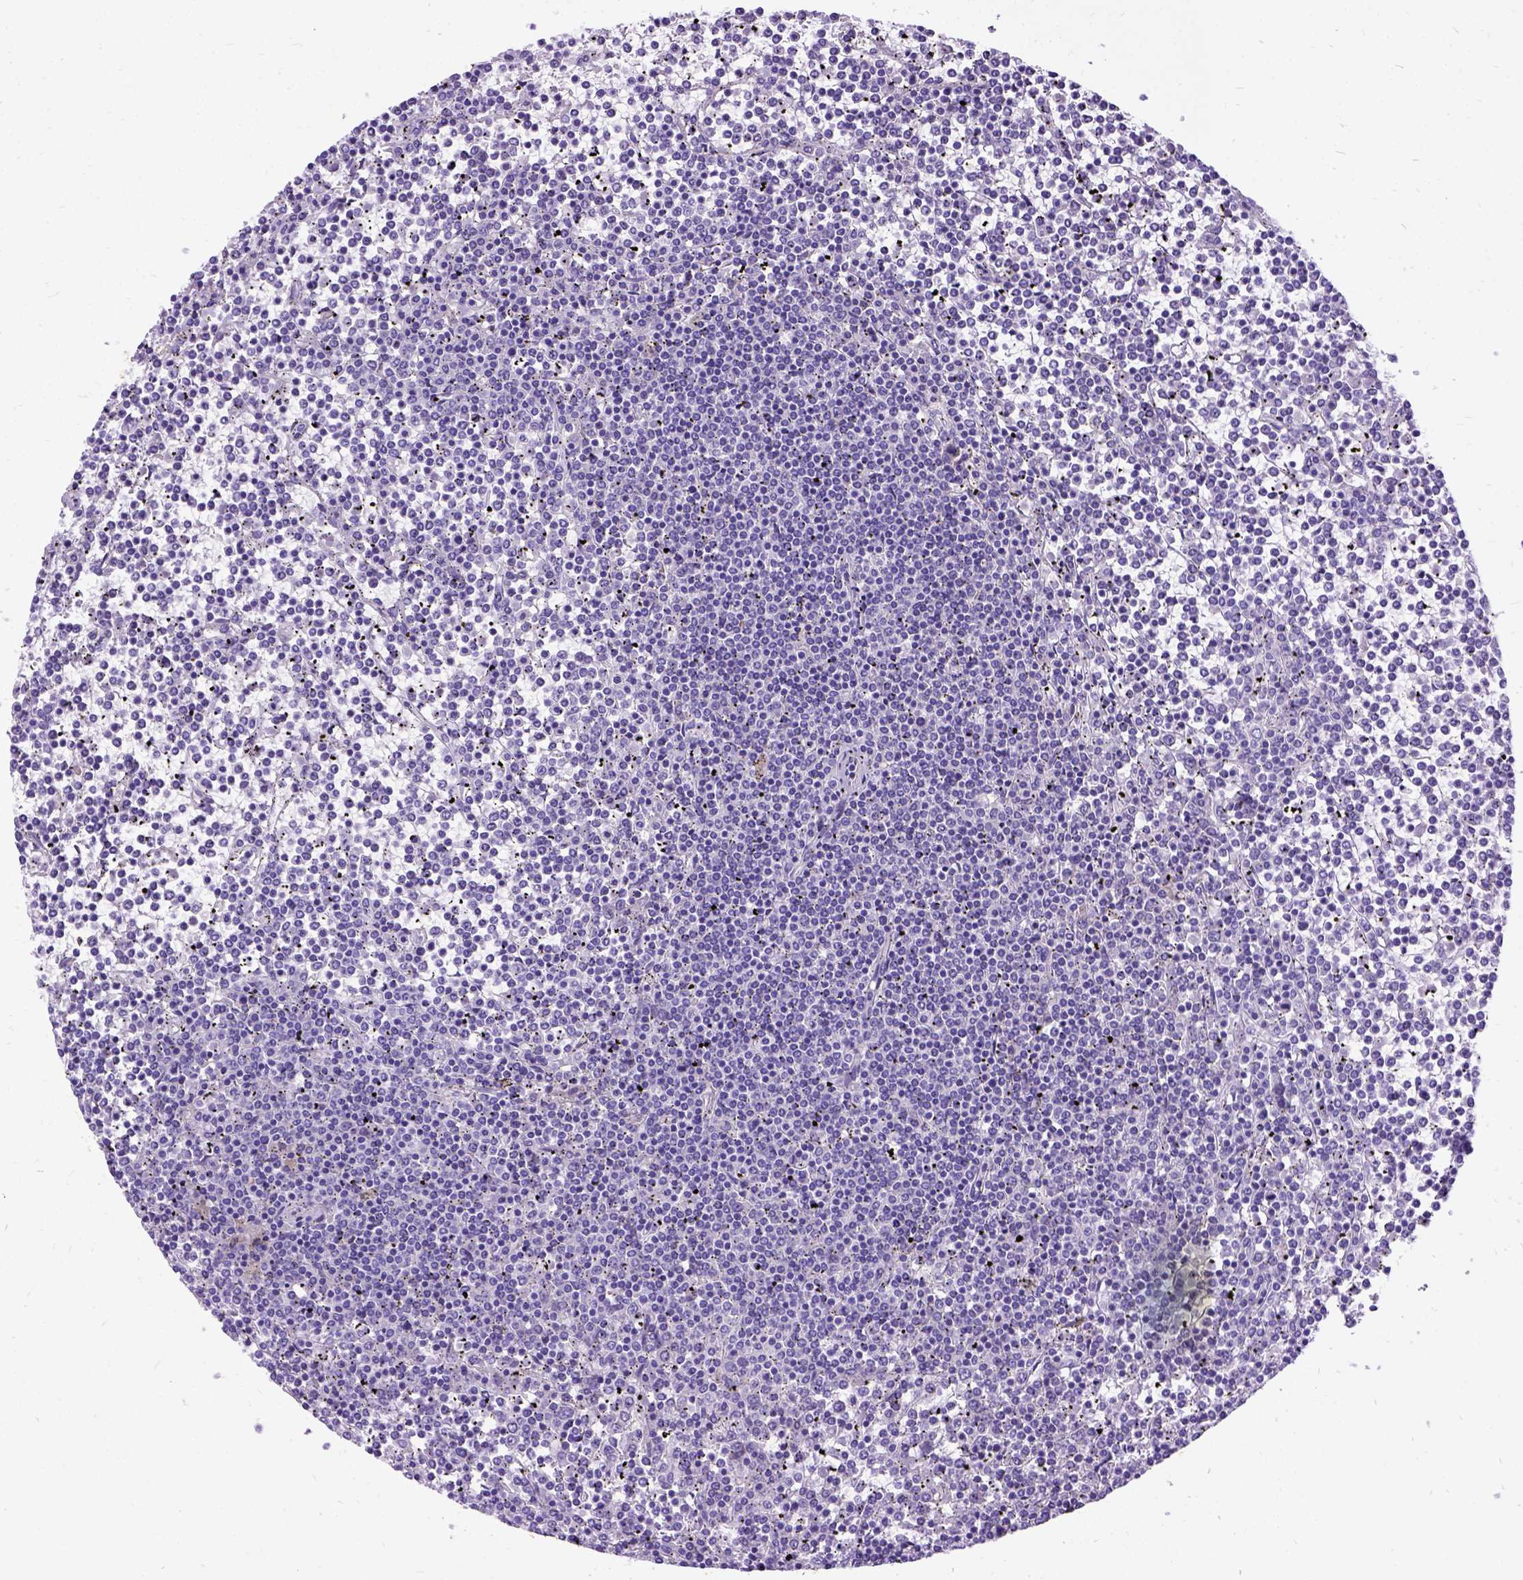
{"staining": {"intensity": "negative", "quantity": "none", "location": "none"}, "tissue": "lymphoma", "cell_type": "Tumor cells", "image_type": "cancer", "snomed": [{"axis": "morphology", "description": "Malignant lymphoma, non-Hodgkin's type, Low grade"}, {"axis": "topography", "description": "Spleen"}], "caption": "The micrograph exhibits no significant expression in tumor cells of lymphoma. The staining is performed using DAB (3,3'-diaminobenzidine) brown chromogen with nuclei counter-stained in using hematoxylin.", "gene": "CFAP54", "patient": {"sex": "female", "age": 19}}